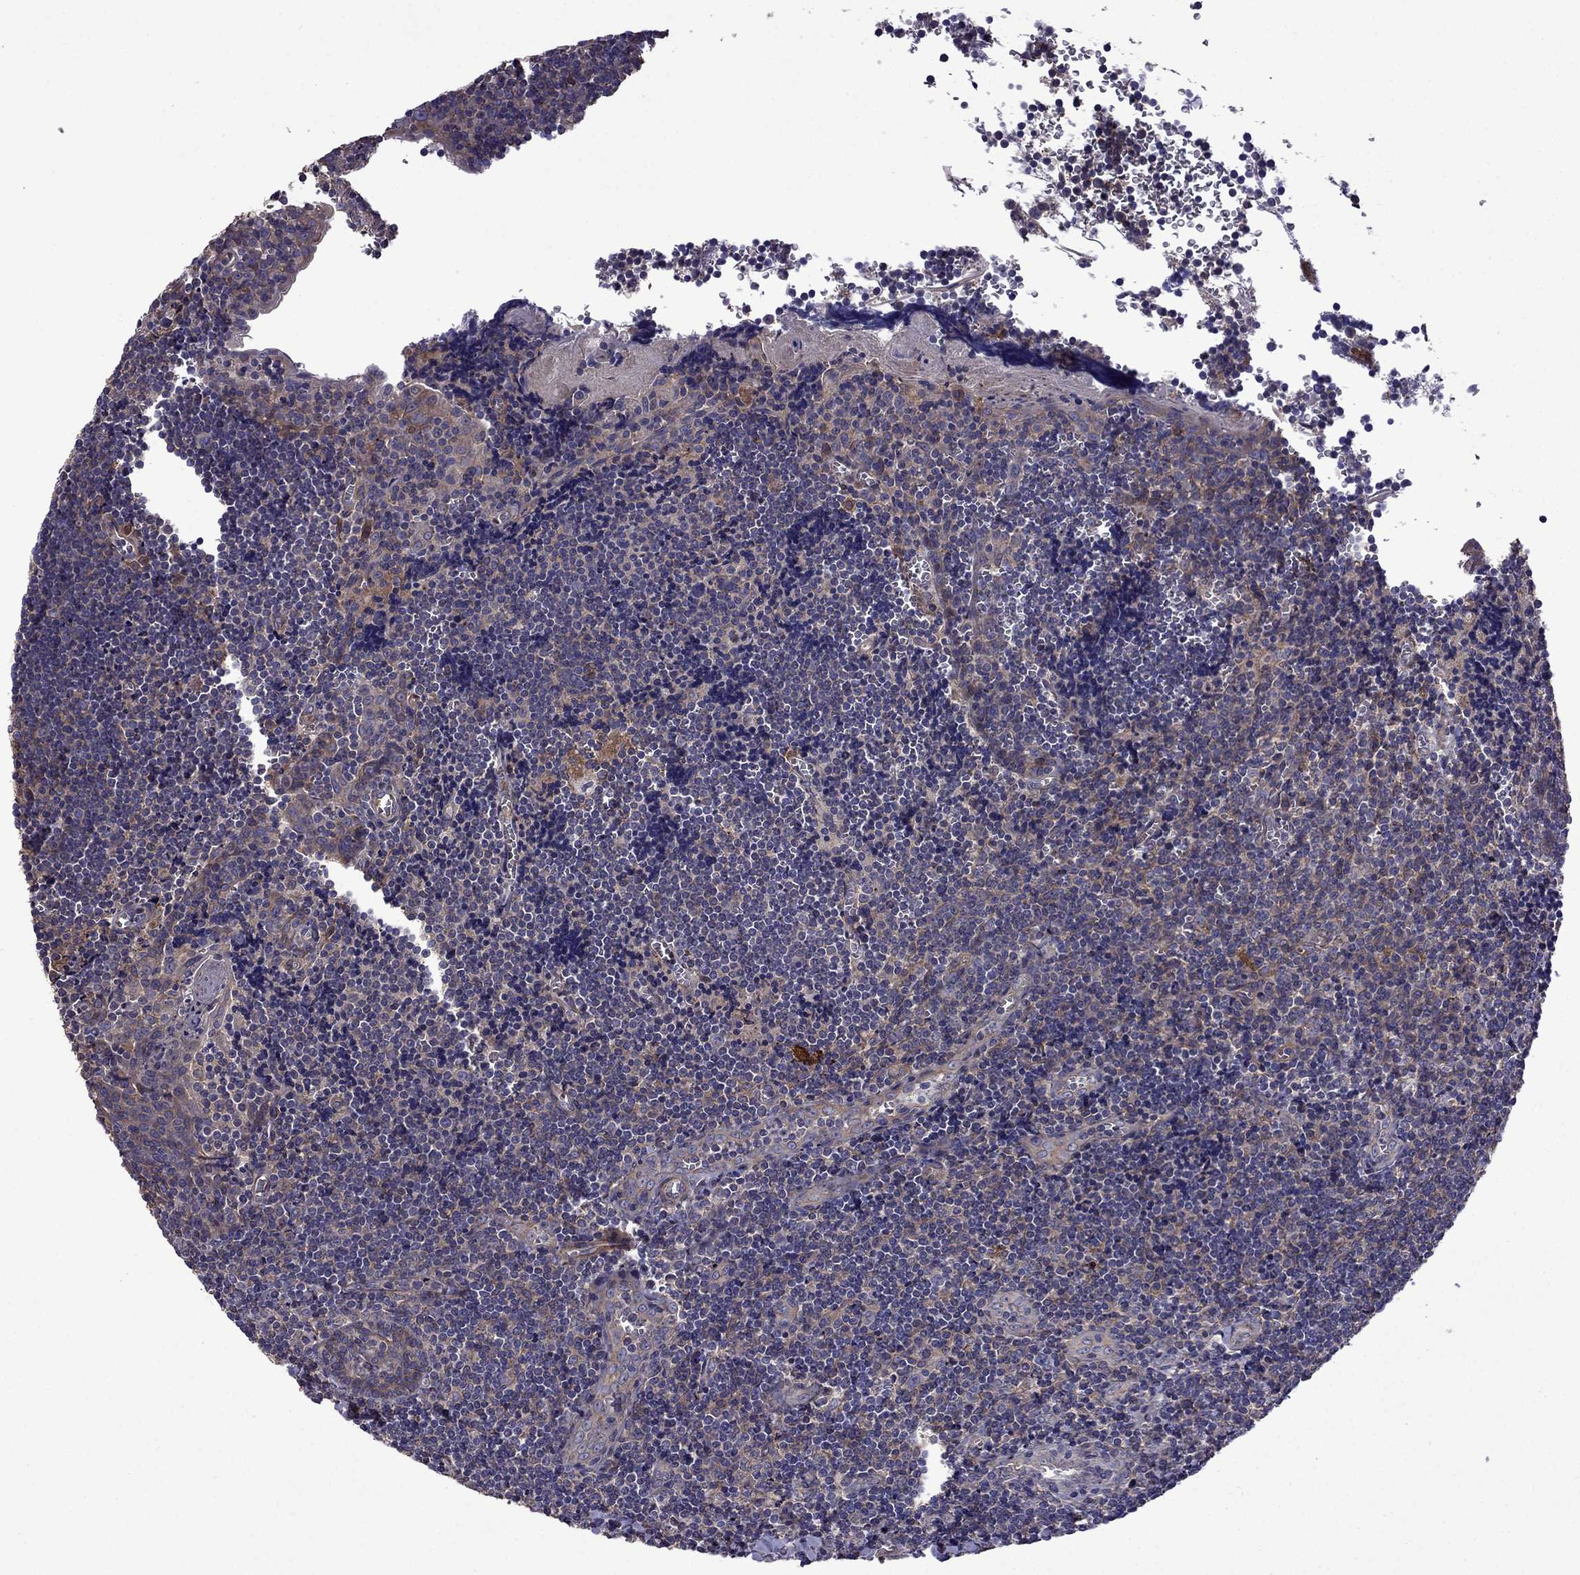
{"staining": {"intensity": "moderate", "quantity": ">75%", "location": "cytoplasmic/membranous"}, "tissue": "tonsil", "cell_type": "Germinal center cells", "image_type": "normal", "snomed": [{"axis": "morphology", "description": "Normal tissue, NOS"}, {"axis": "morphology", "description": "Inflammation, NOS"}, {"axis": "topography", "description": "Tonsil"}], "caption": "Brown immunohistochemical staining in unremarkable tonsil exhibits moderate cytoplasmic/membranous expression in approximately >75% of germinal center cells. (brown staining indicates protein expression, while blue staining denotes nuclei).", "gene": "ITGB1", "patient": {"sex": "female", "age": 31}}